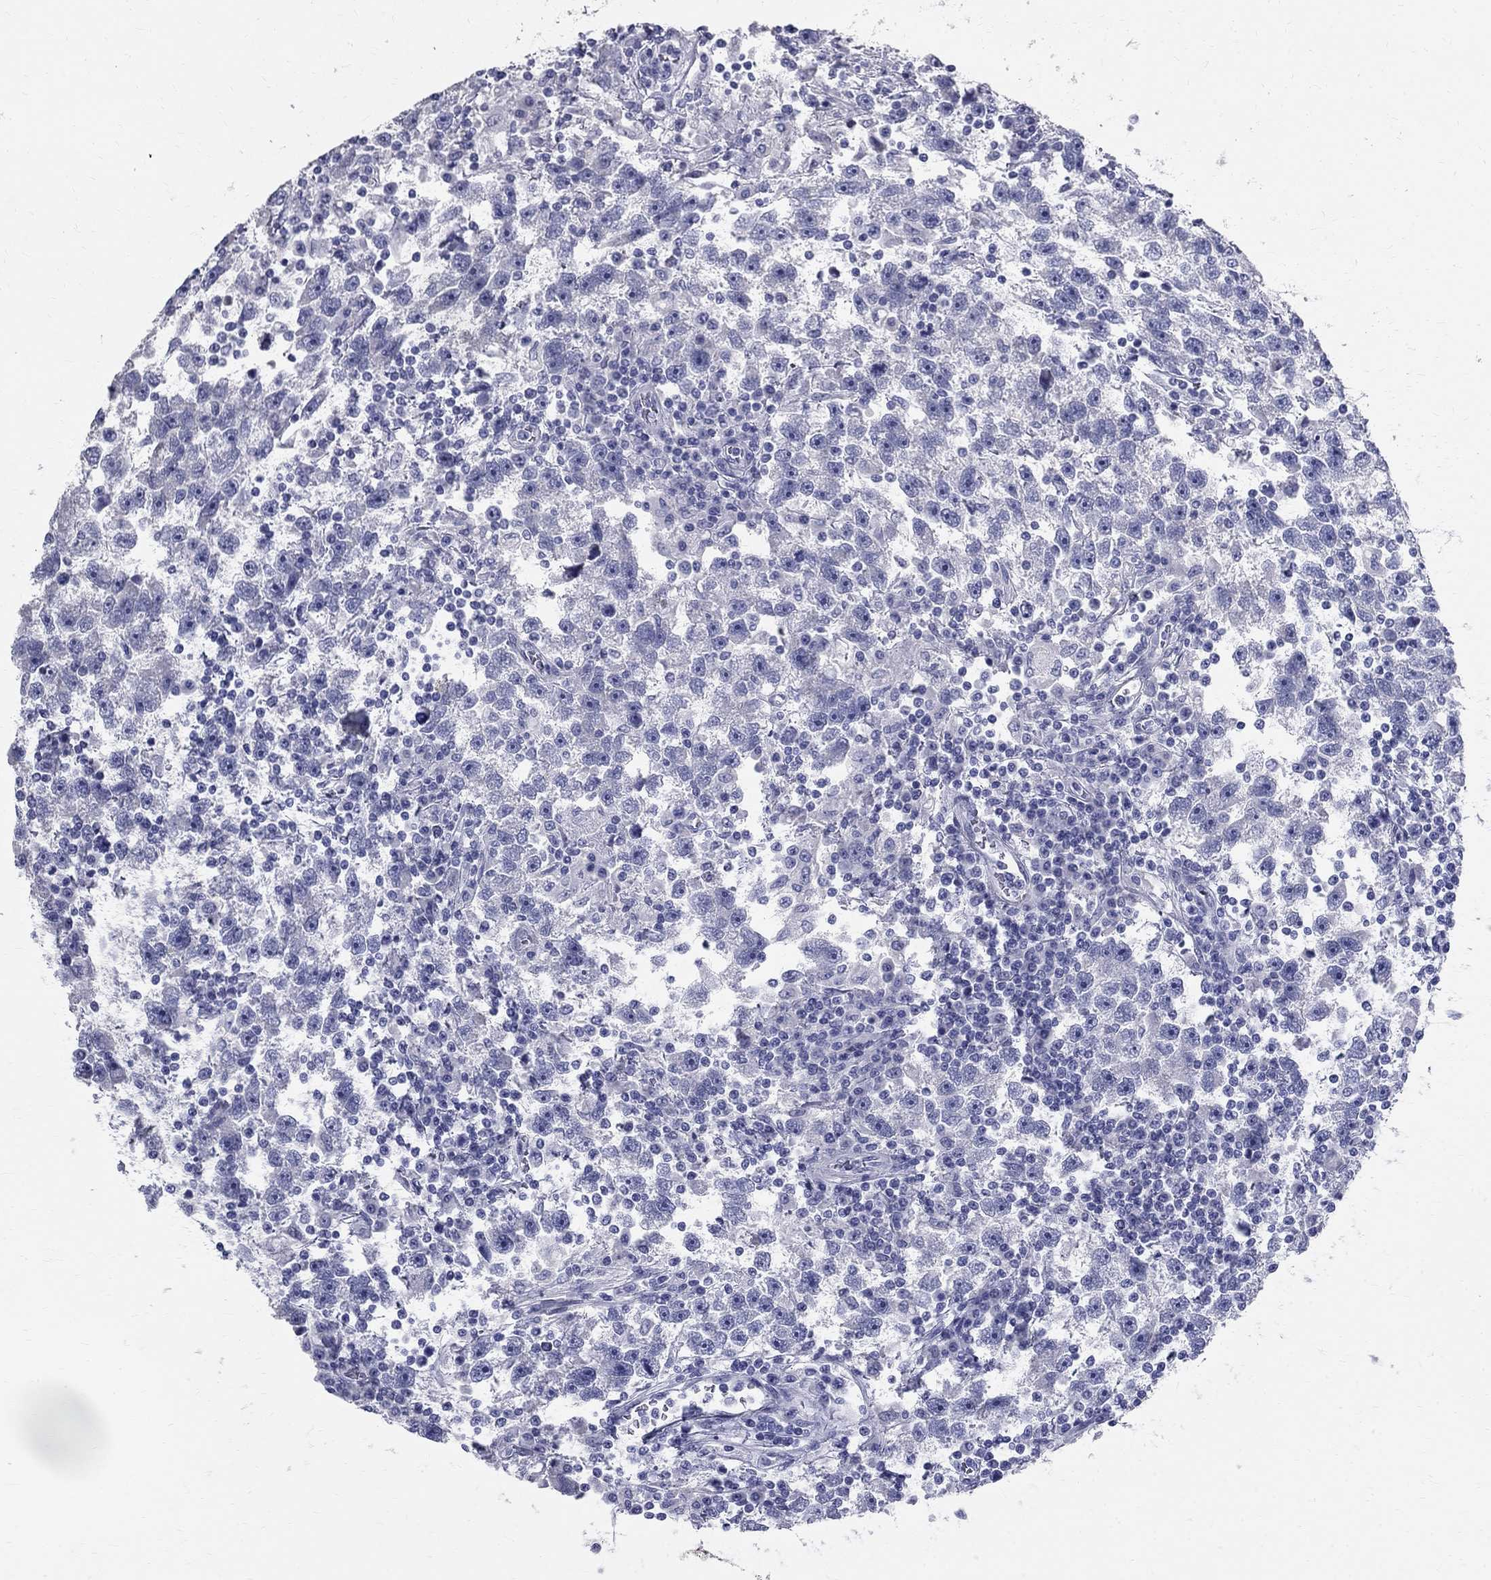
{"staining": {"intensity": "negative", "quantity": "none", "location": "none"}, "tissue": "testis cancer", "cell_type": "Tumor cells", "image_type": "cancer", "snomed": [{"axis": "morphology", "description": "Seminoma, NOS"}, {"axis": "topography", "description": "Testis"}], "caption": "The photomicrograph shows no staining of tumor cells in seminoma (testis).", "gene": "TGM4", "patient": {"sex": "male", "age": 47}}